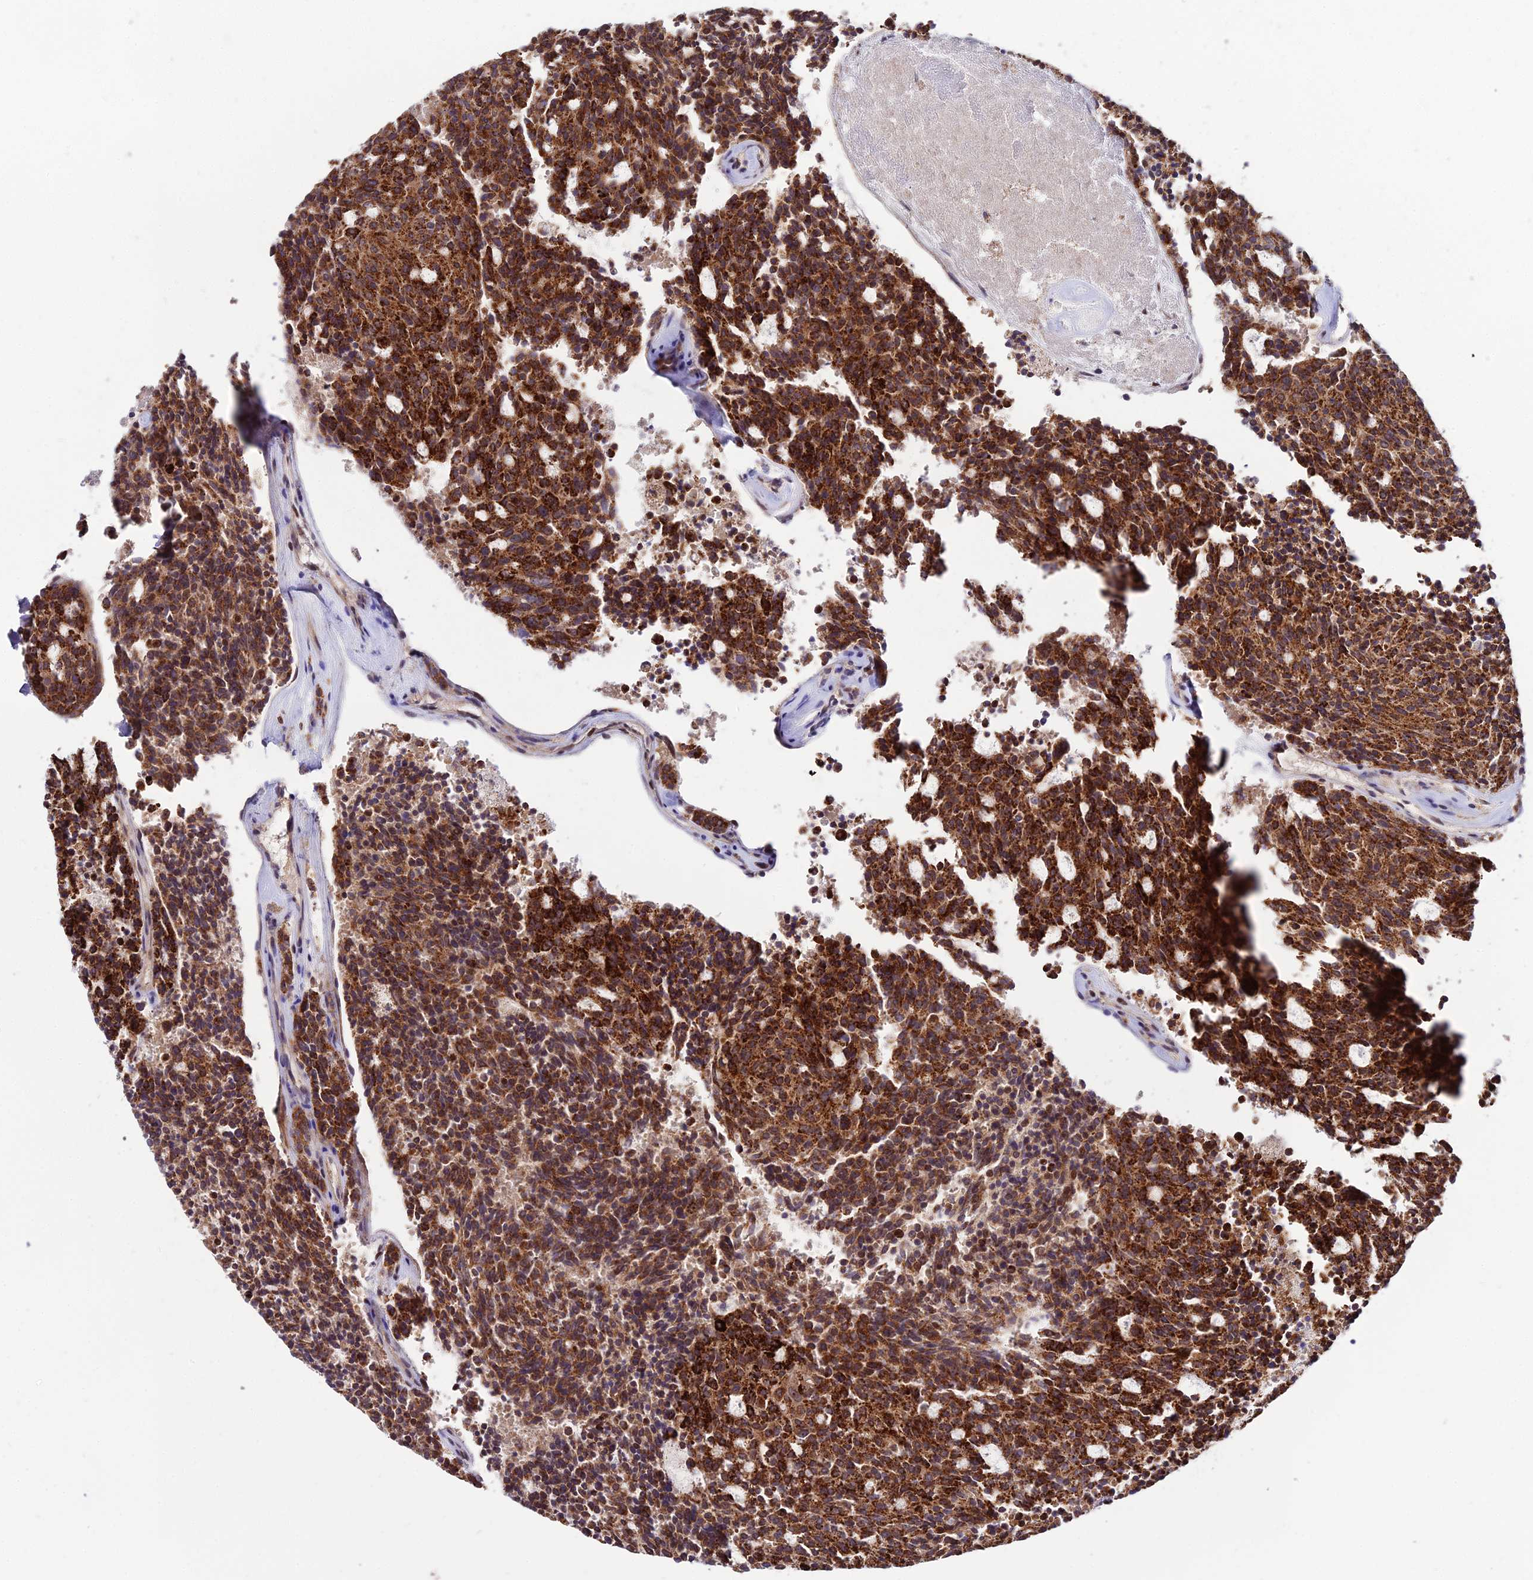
{"staining": {"intensity": "strong", "quantity": ">75%", "location": "cytoplasmic/membranous"}, "tissue": "carcinoid", "cell_type": "Tumor cells", "image_type": "cancer", "snomed": [{"axis": "morphology", "description": "Carcinoid, malignant, NOS"}, {"axis": "topography", "description": "Pancreas"}], "caption": "Human carcinoid stained with a protein marker demonstrates strong staining in tumor cells.", "gene": "CIB3", "patient": {"sex": "female", "age": 54}}